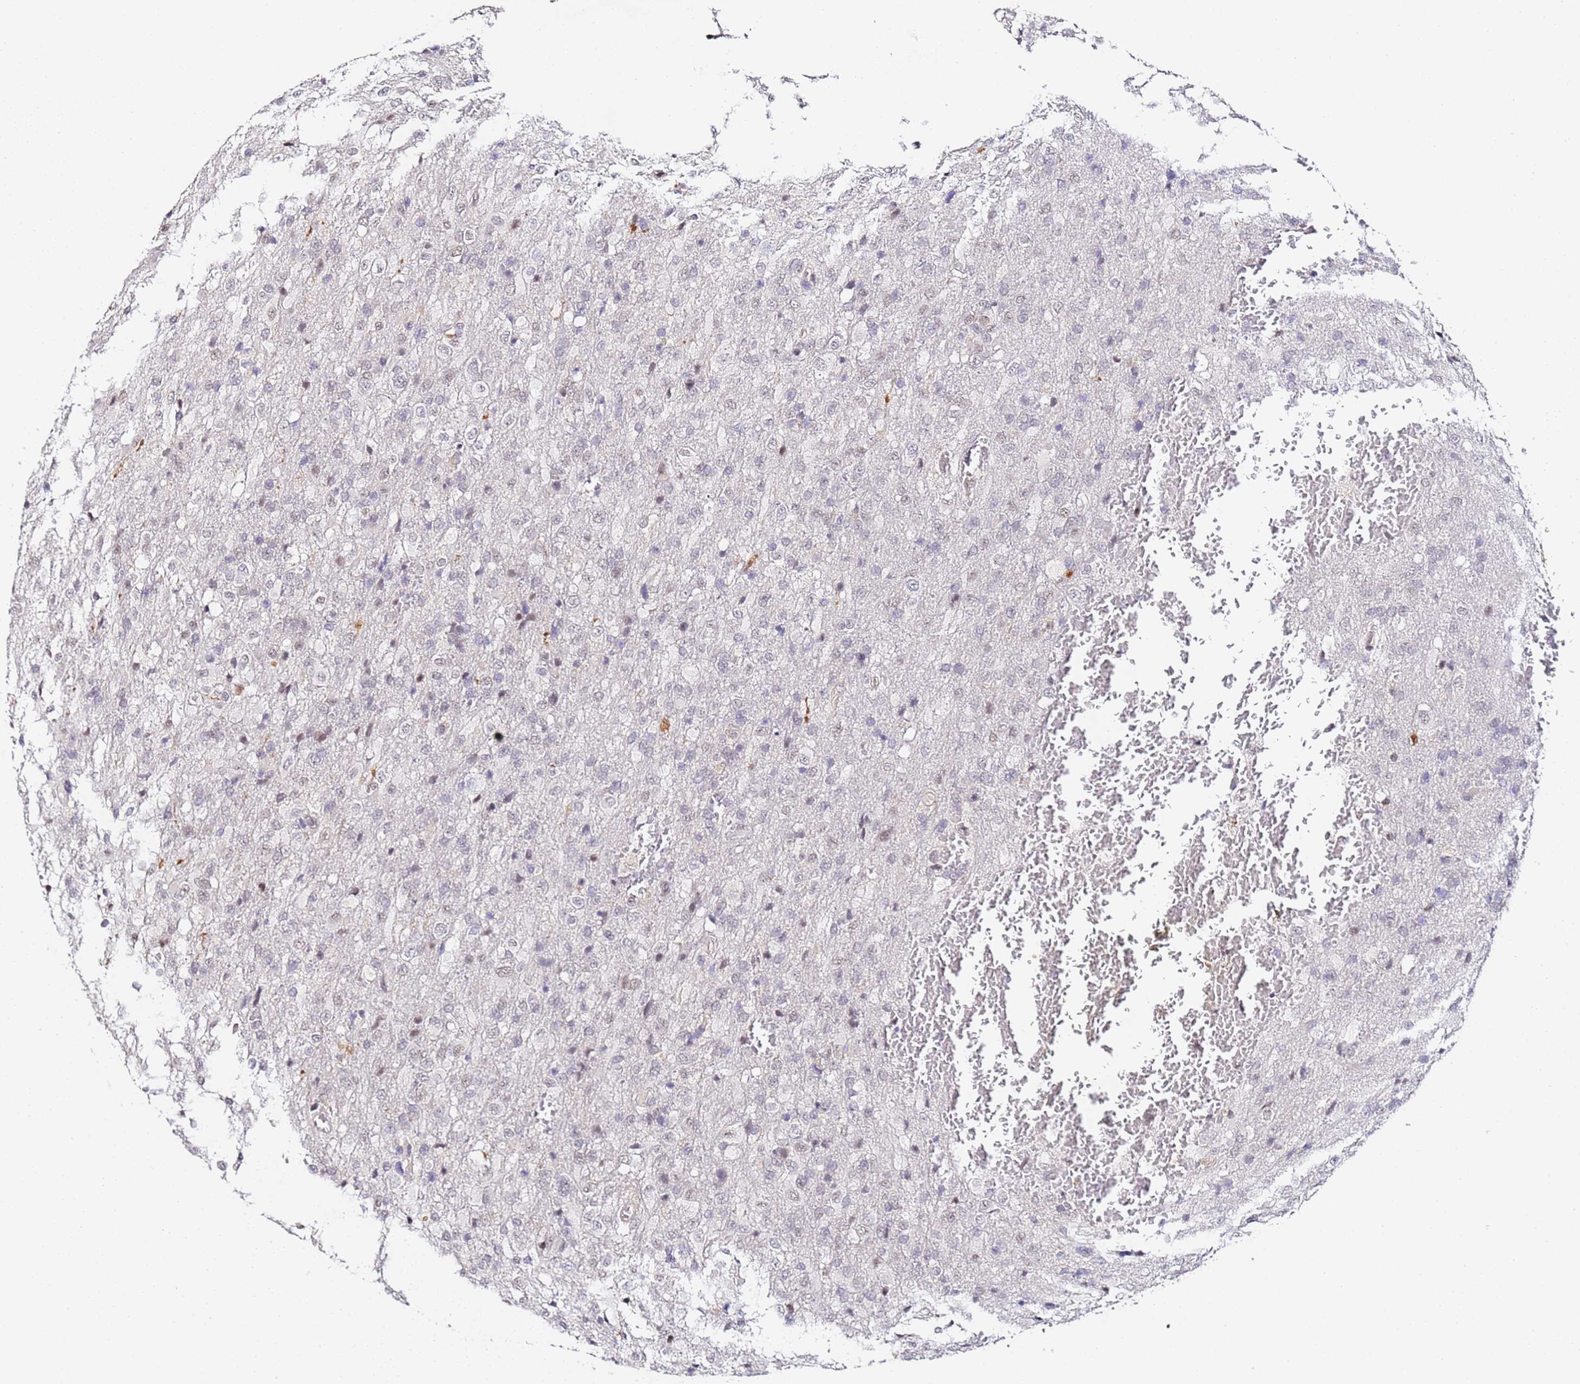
{"staining": {"intensity": "negative", "quantity": "none", "location": "none"}, "tissue": "glioma", "cell_type": "Tumor cells", "image_type": "cancer", "snomed": [{"axis": "morphology", "description": "Glioma, malignant, High grade"}, {"axis": "topography", "description": "Brain"}], "caption": "Malignant high-grade glioma was stained to show a protein in brown. There is no significant positivity in tumor cells.", "gene": "LSM3", "patient": {"sex": "female", "age": 74}}